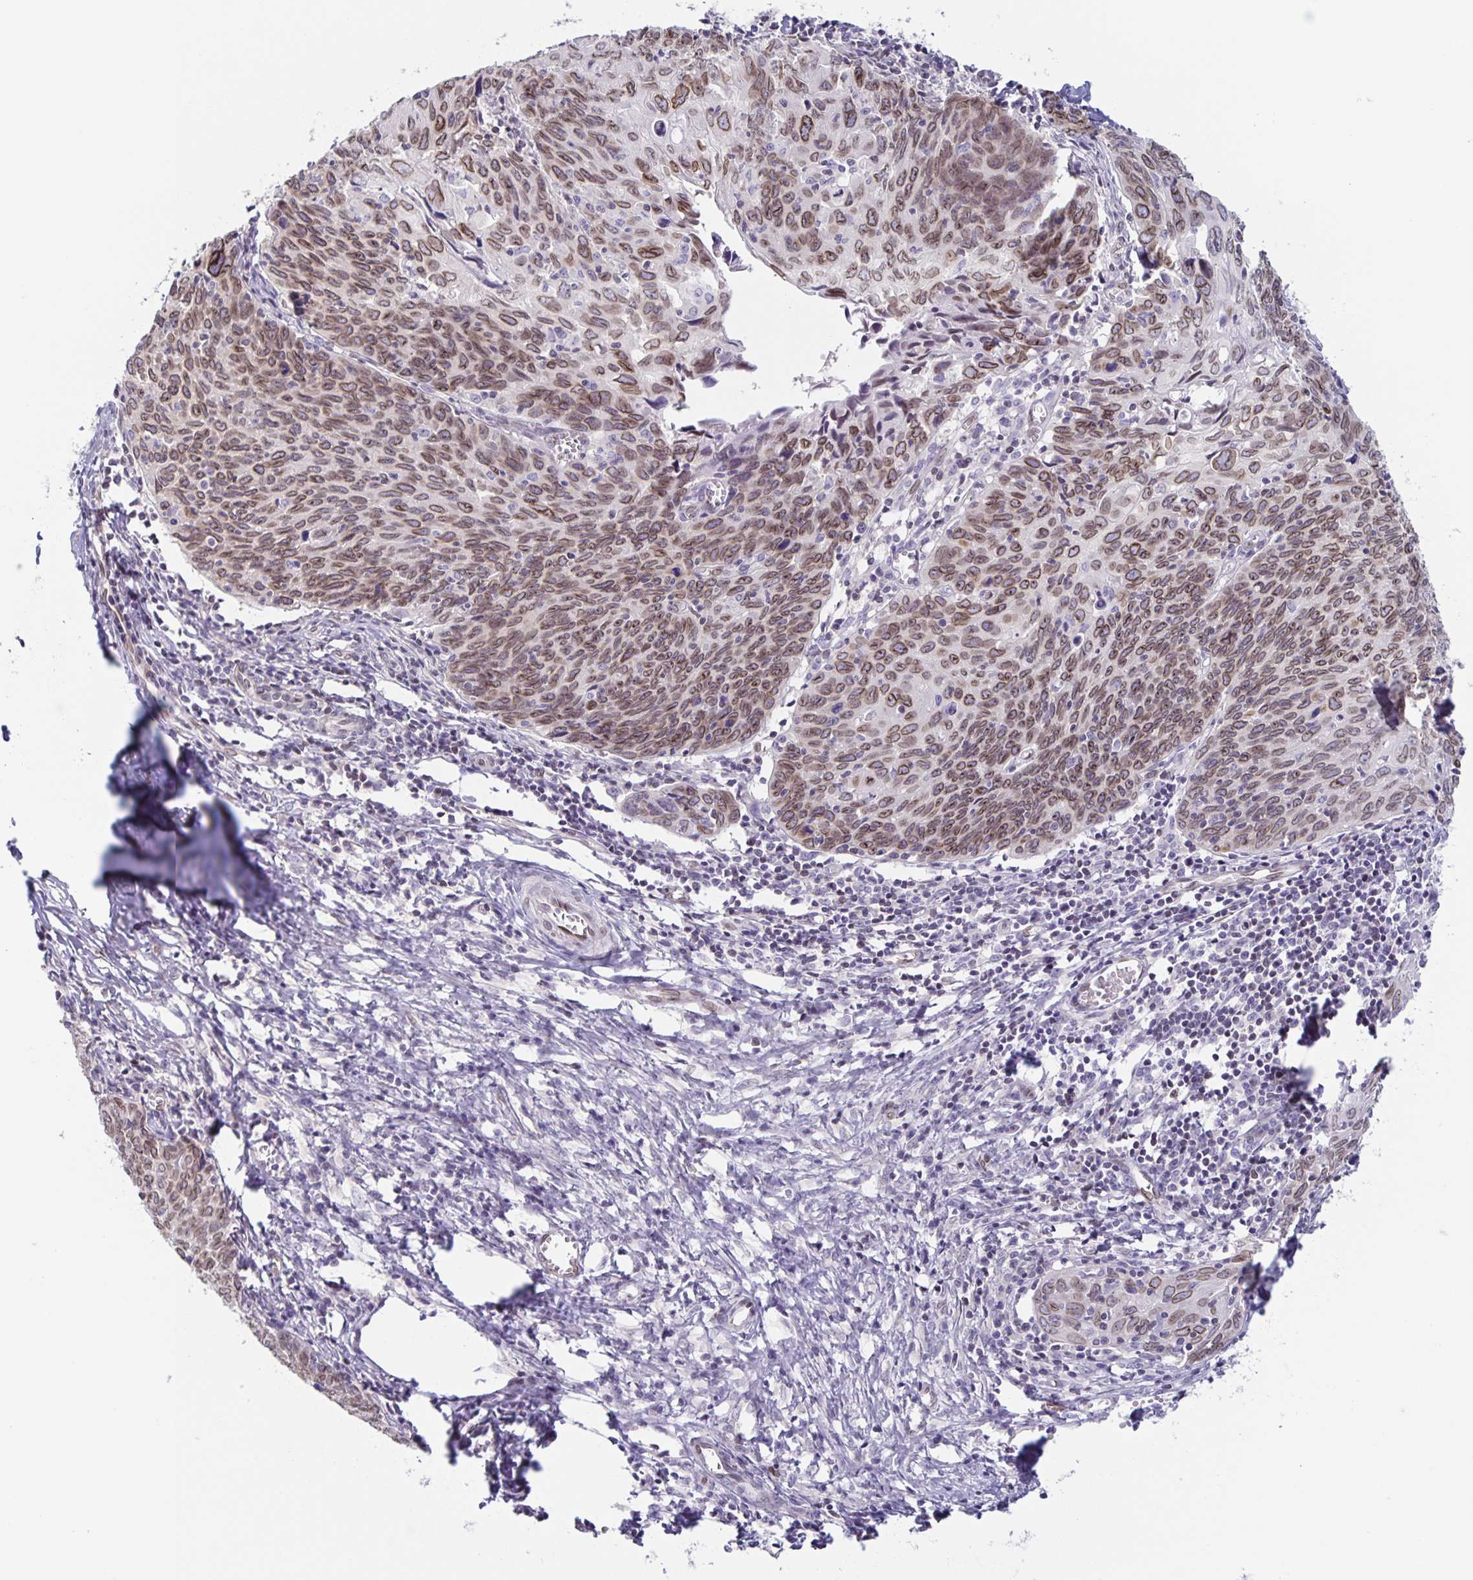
{"staining": {"intensity": "moderate", "quantity": ">75%", "location": "cytoplasmic/membranous,nuclear"}, "tissue": "cervical cancer", "cell_type": "Tumor cells", "image_type": "cancer", "snomed": [{"axis": "morphology", "description": "Squamous cell carcinoma, NOS"}, {"axis": "topography", "description": "Cervix"}], "caption": "Immunohistochemical staining of human squamous cell carcinoma (cervical) shows medium levels of moderate cytoplasmic/membranous and nuclear staining in approximately >75% of tumor cells.", "gene": "SYNE2", "patient": {"sex": "female", "age": 39}}